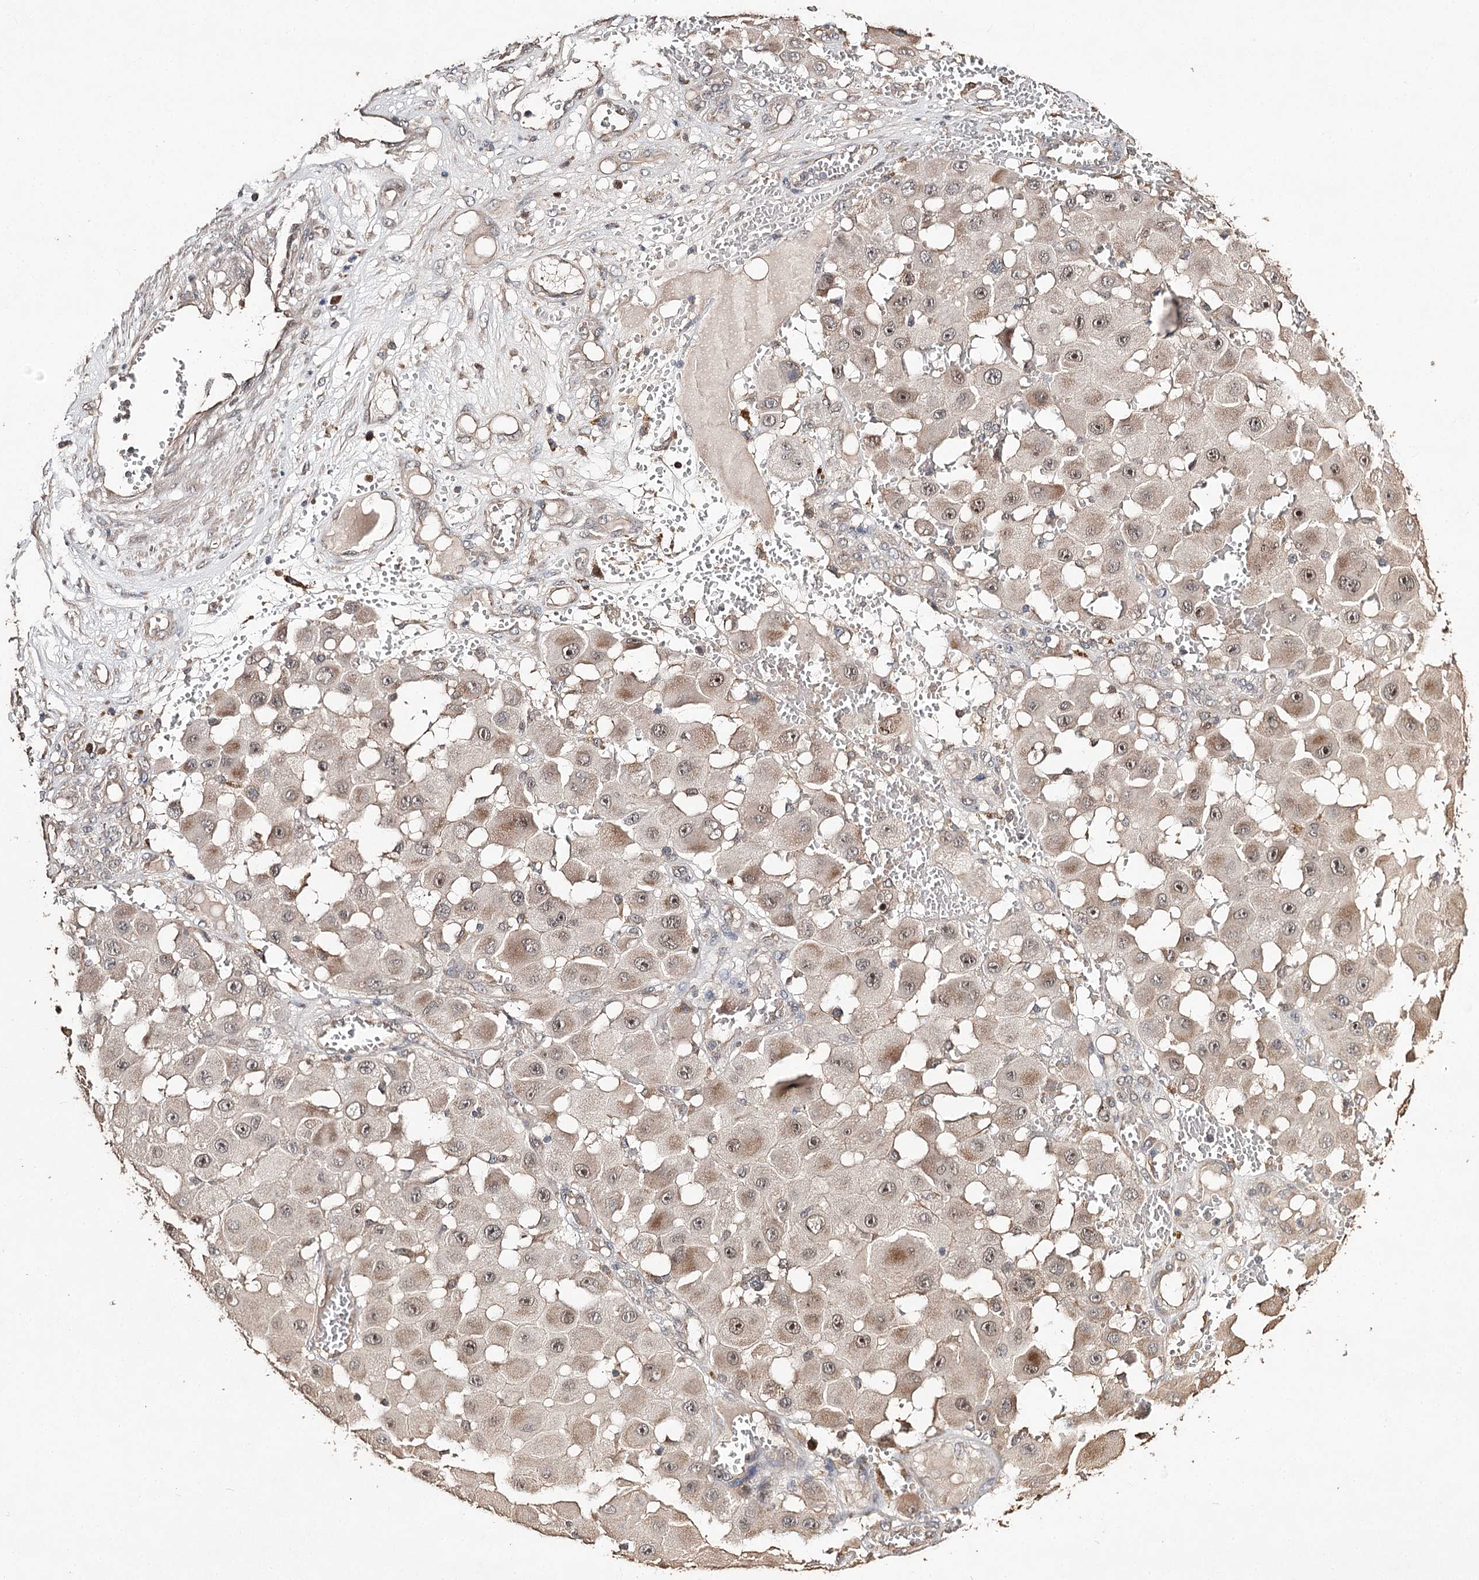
{"staining": {"intensity": "moderate", "quantity": ">75%", "location": "cytoplasmic/membranous,nuclear"}, "tissue": "melanoma", "cell_type": "Tumor cells", "image_type": "cancer", "snomed": [{"axis": "morphology", "description": "Malignant melanoma, NOS"}, {"axis": "topography", "description": "Skin"}], "caption": "The immunohistochemical stain shows moderate cytoplasmic/membranous and nuclear expression in tumor cells of malignant melanoma tissue.", "gene": "NOPCHAP1", "patient": {"sex": "female", "age": 81}}